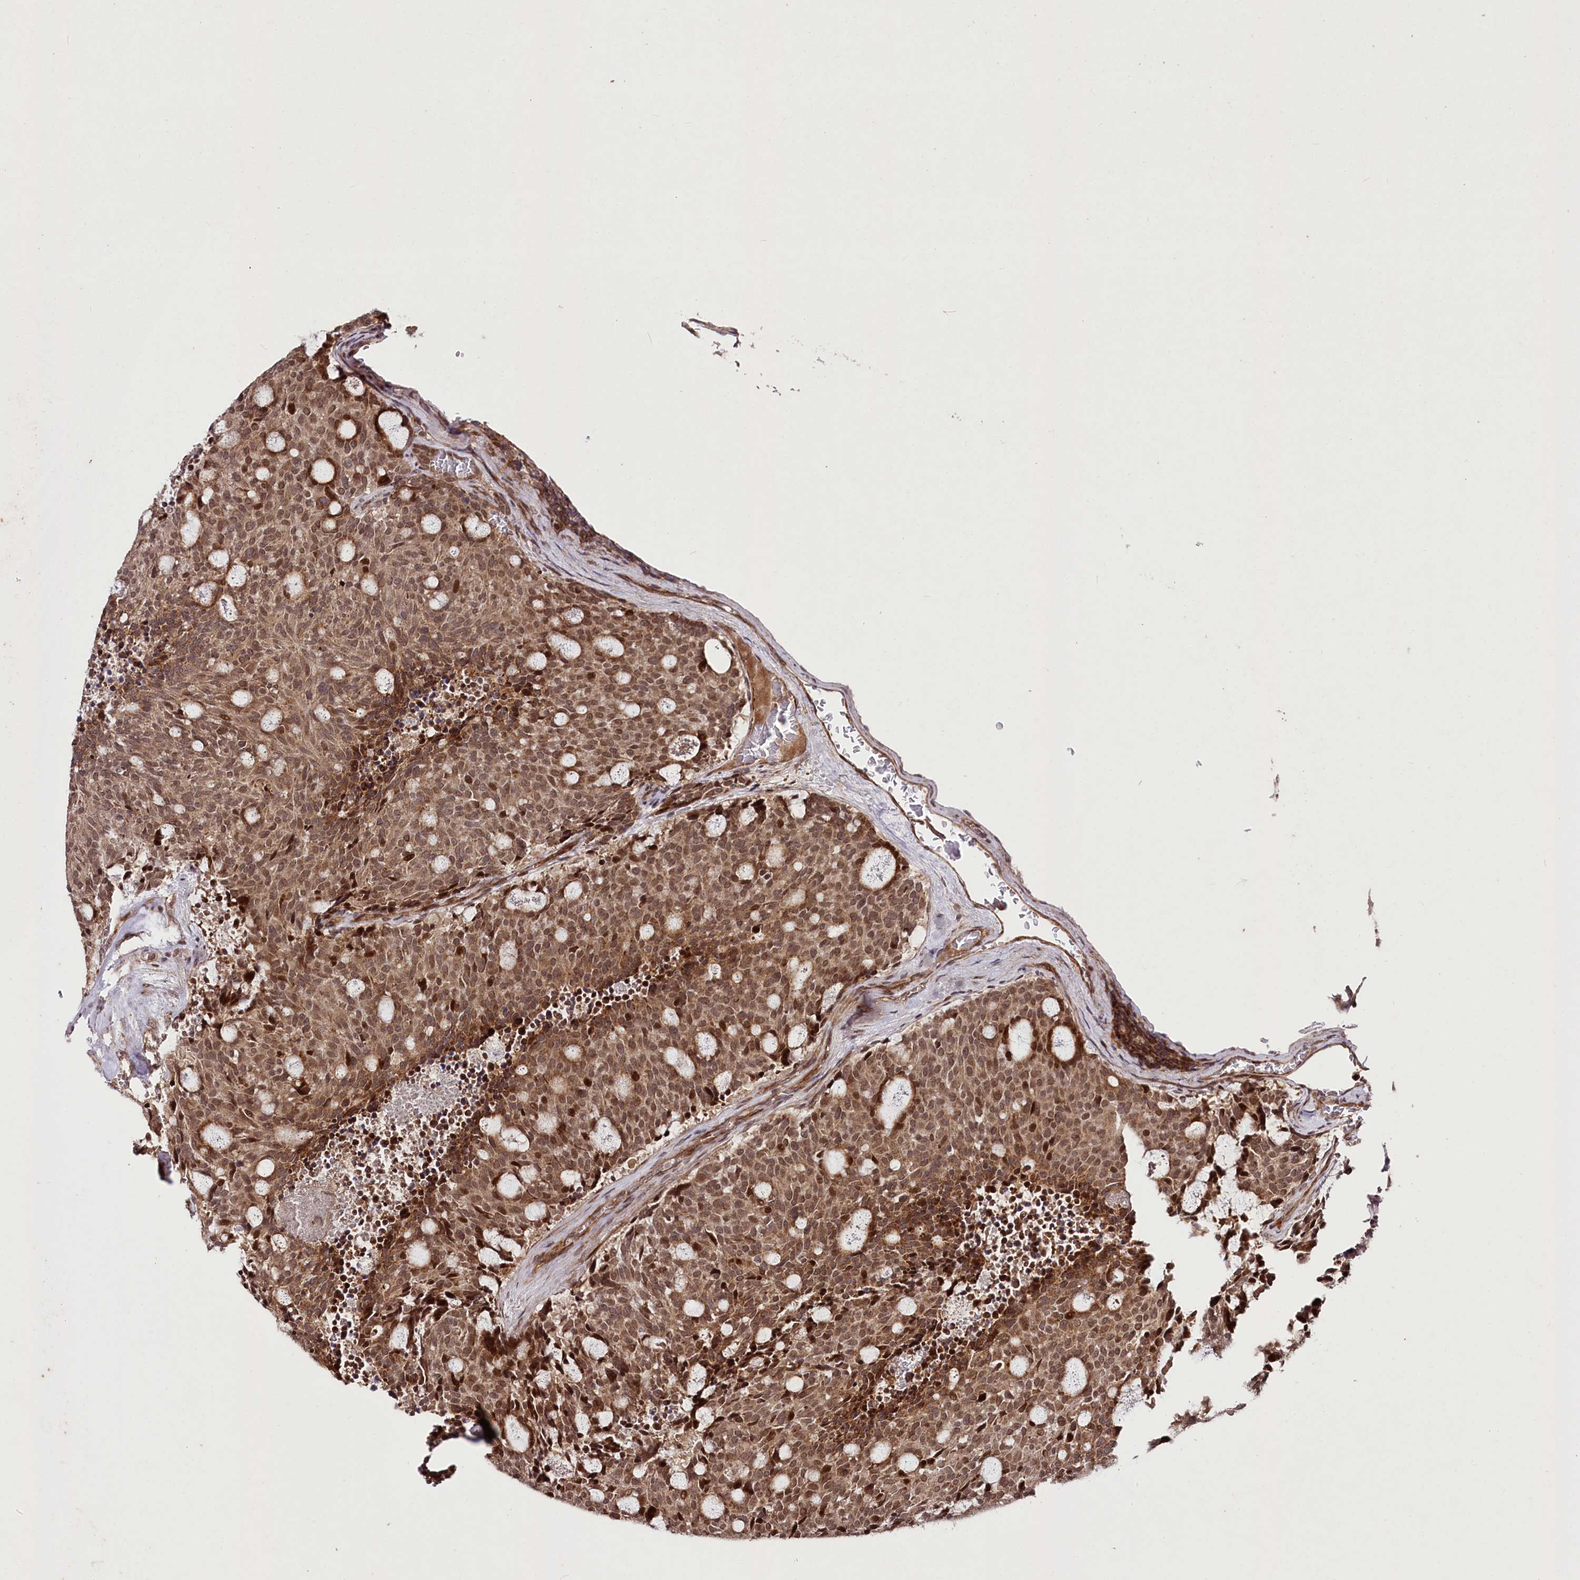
{"staining": {"intensity": "moderate", "quantity": ">75%", "location": "cytoplasmic/membranous,nuclear"}, "tissue": "carcinoid", "cell_type": "Tumor cells", "image_type": "cancer", "snomed": [{"axis": "morphology", "description": "Carcinoid, malignant, NOS"}, {"axis": "topography", "description": "Pancreas"}], "caption": "Tumor cells display medium levels of moderate cytoplasmic/membranous and nuclear expression in about >75% of cells in human malignant carcinoid.", "gene": "PHLDB1", "patient": {"sex": "female", "age": 54}}